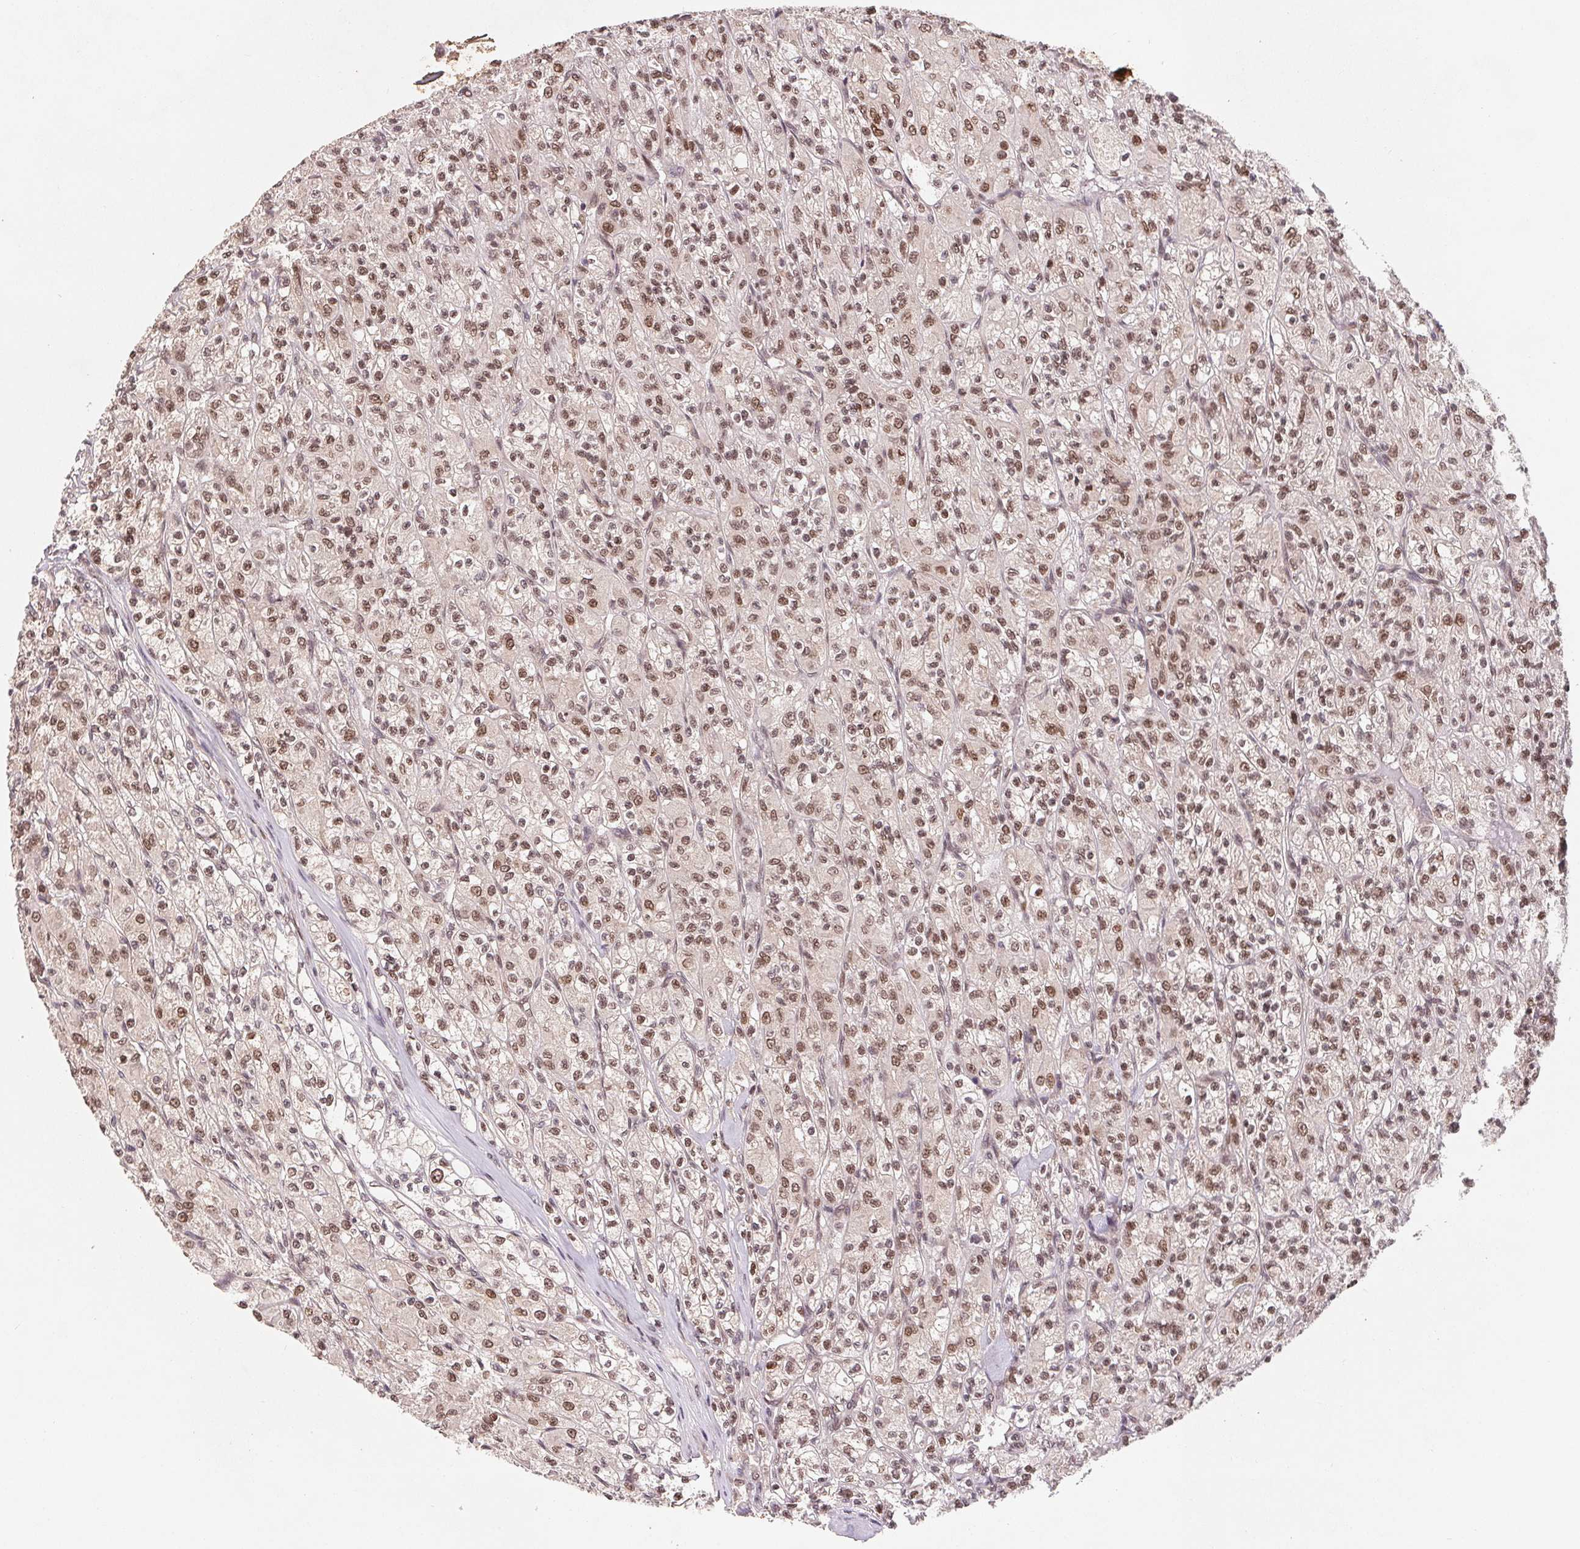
{"staining": {"intensity": "moderate", "quantity": ">75%", "location": "nuclear"}, "tissue": "renal cancer", "cell_type": "Tumor cells", "image_type": "cancer", "snomed": [{"axis": "morphology", "description": "Adenocarcinoma, NOS"}, {"axis": "topography", "description": "Kidney"}], "caption": "There is medium levels of moderate nuclear staining in tumor cells of renal cancer, as demonstrated by immunohistochemical staining (brown color).", "gene": "HMGN3", "patient": {"sex": "female", "age": 70}}